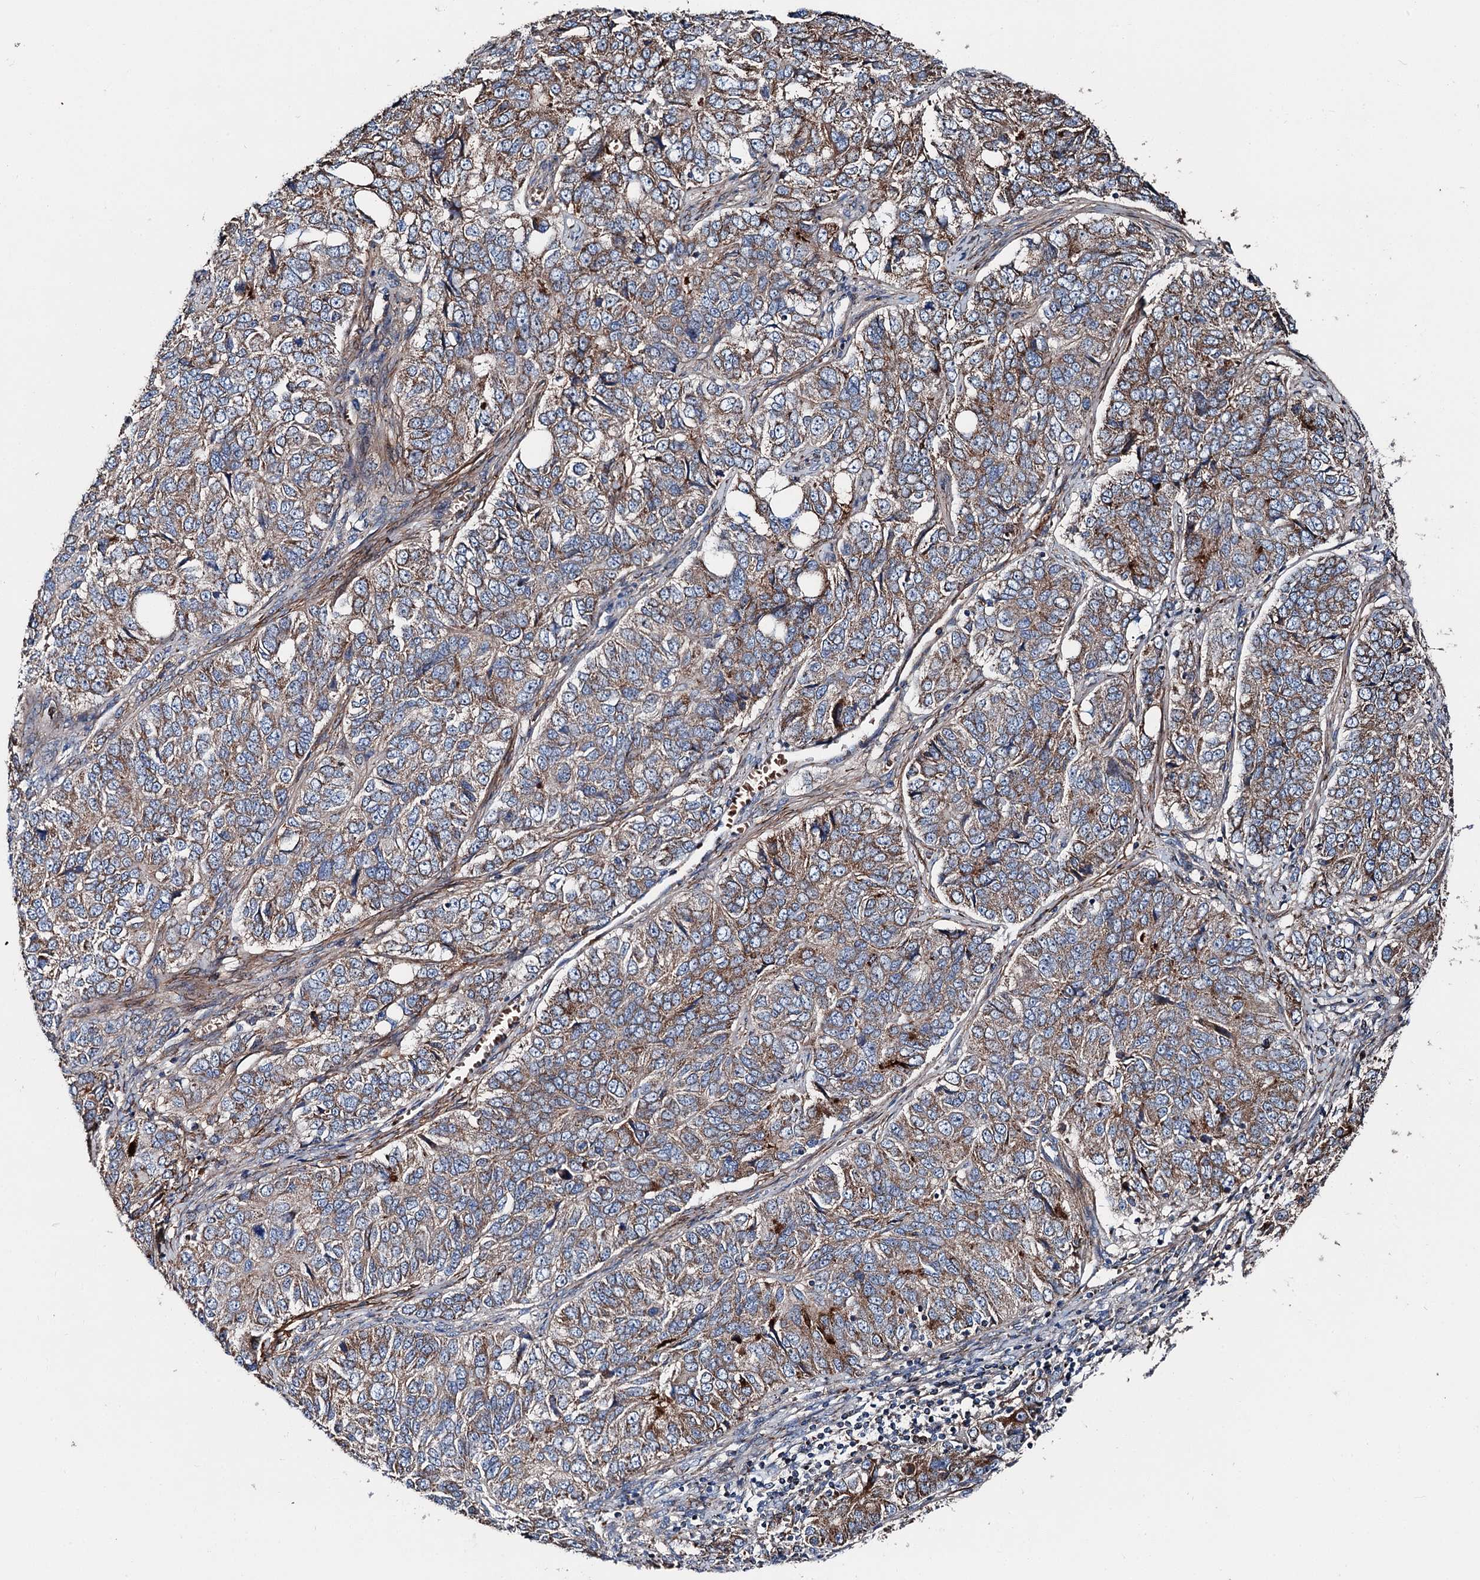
{"staining": {"intensity": "moderate", "quantity": ">75%", "location": "cytoplasmic/membranous"}, "tissue": "ovarian cancer", "cell_type": "Tumor cells", "image_type": "cancer", "snomed": [{"axis": "morphology", "description": "Carcinoma, endometroid"}, {"axis": "topography", "description": "Ovary"}], "caption": "DAB immunohistochemical staining of human endometroid carcinoma (ovarian) displays moderate cytoplasmic/membranous protein positivity in about >75% of tumor cells.", "gene": "DDIAS", "patient": {"sex": "female", "age": 51}}